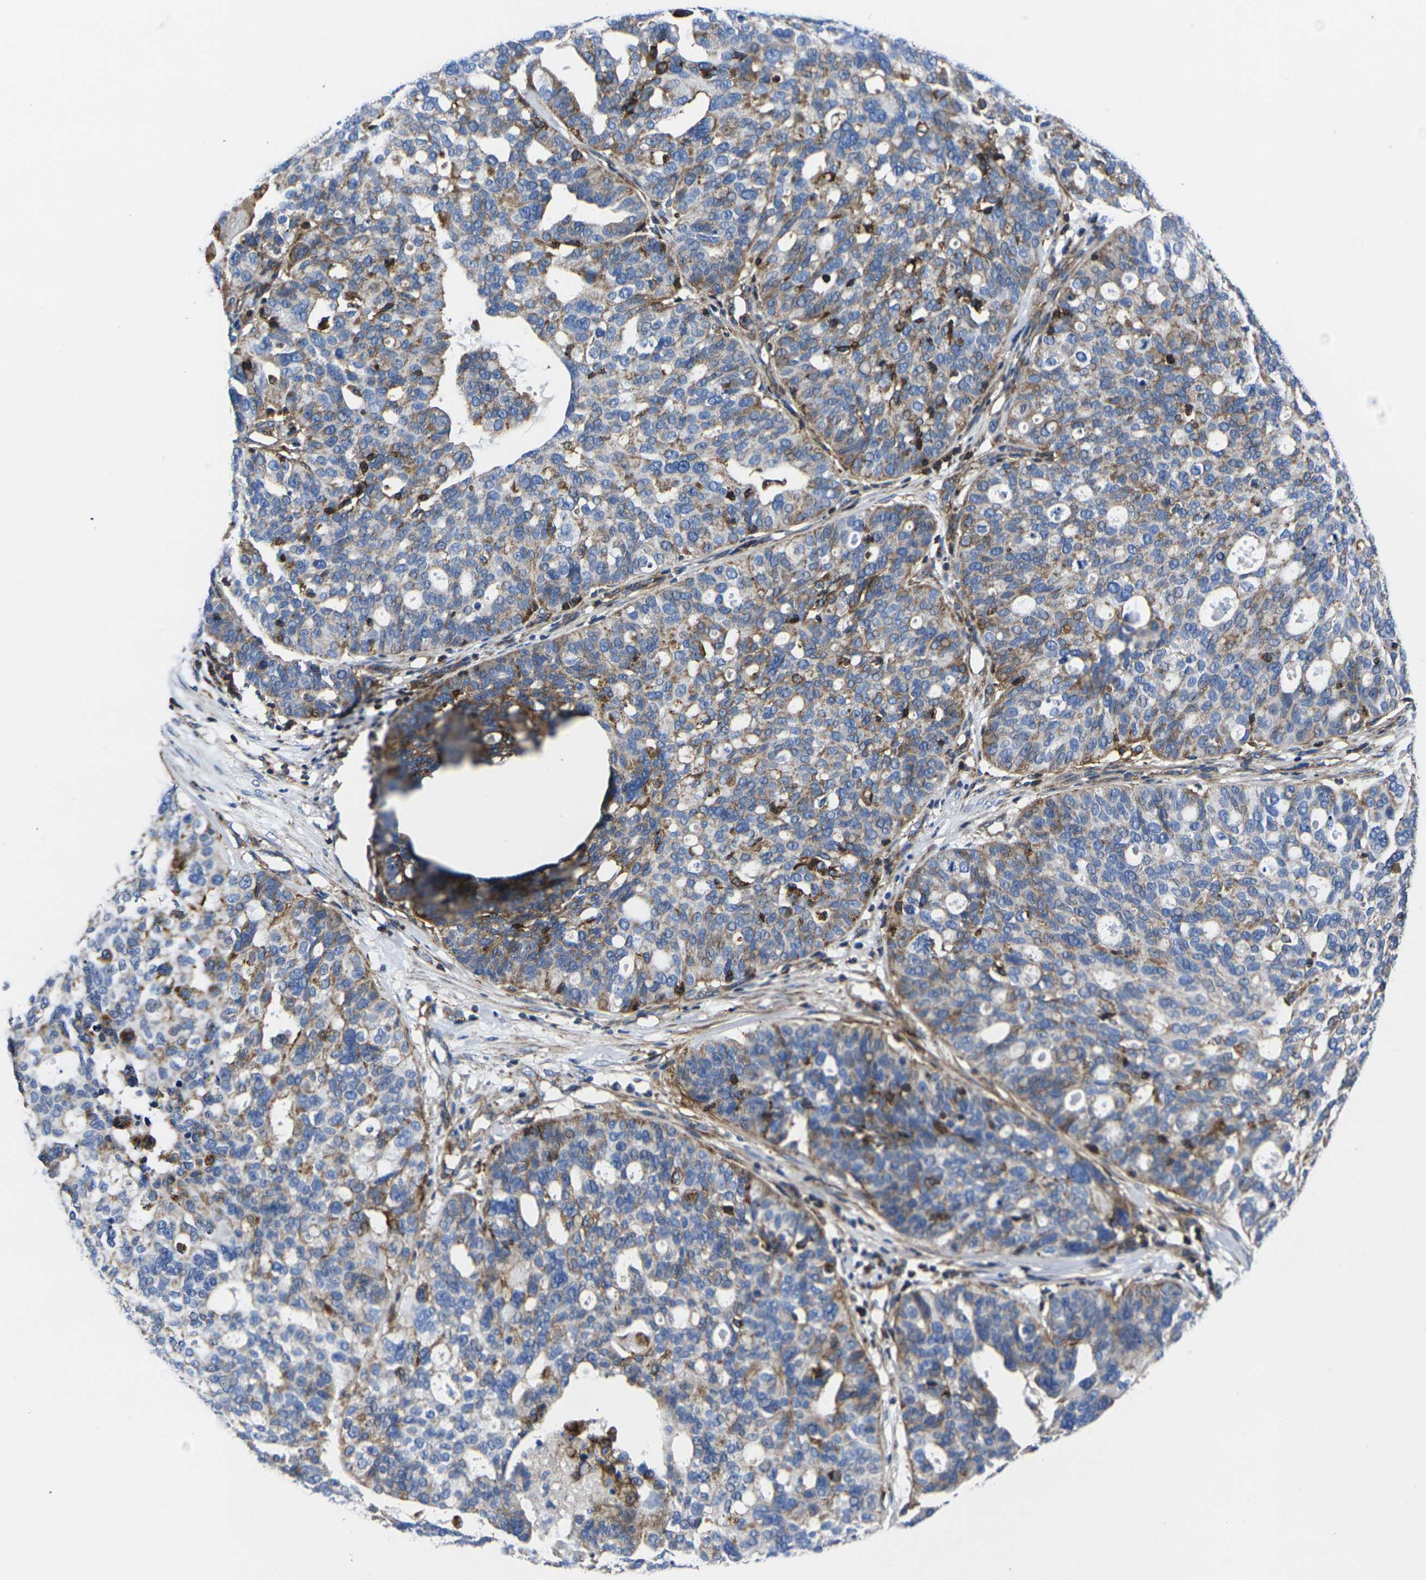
{"staining": {"intensity": "moderate", "quantity": "25%-75%", "location": "cytoplasmic/membranous"}, "tissue": "ovarian cancer", "cell_type": "Tumor cells", "image_type": "cancer", "snomed": [{"axis": "morphology", "description": "Cystadenocarcinoma, serous, NOS"}, {"axis": "topography", "description": "Ovary"}], "caption": "Immunohistochemical staining of human serous cystadenocarcinoma (ovarian) reveals medium levels of moderate cytoplasmic/membranous positivity in about 25%-75% of tumor cells.", "gene": "GPR4", "patient": {"sex": "female", "age": 59}}